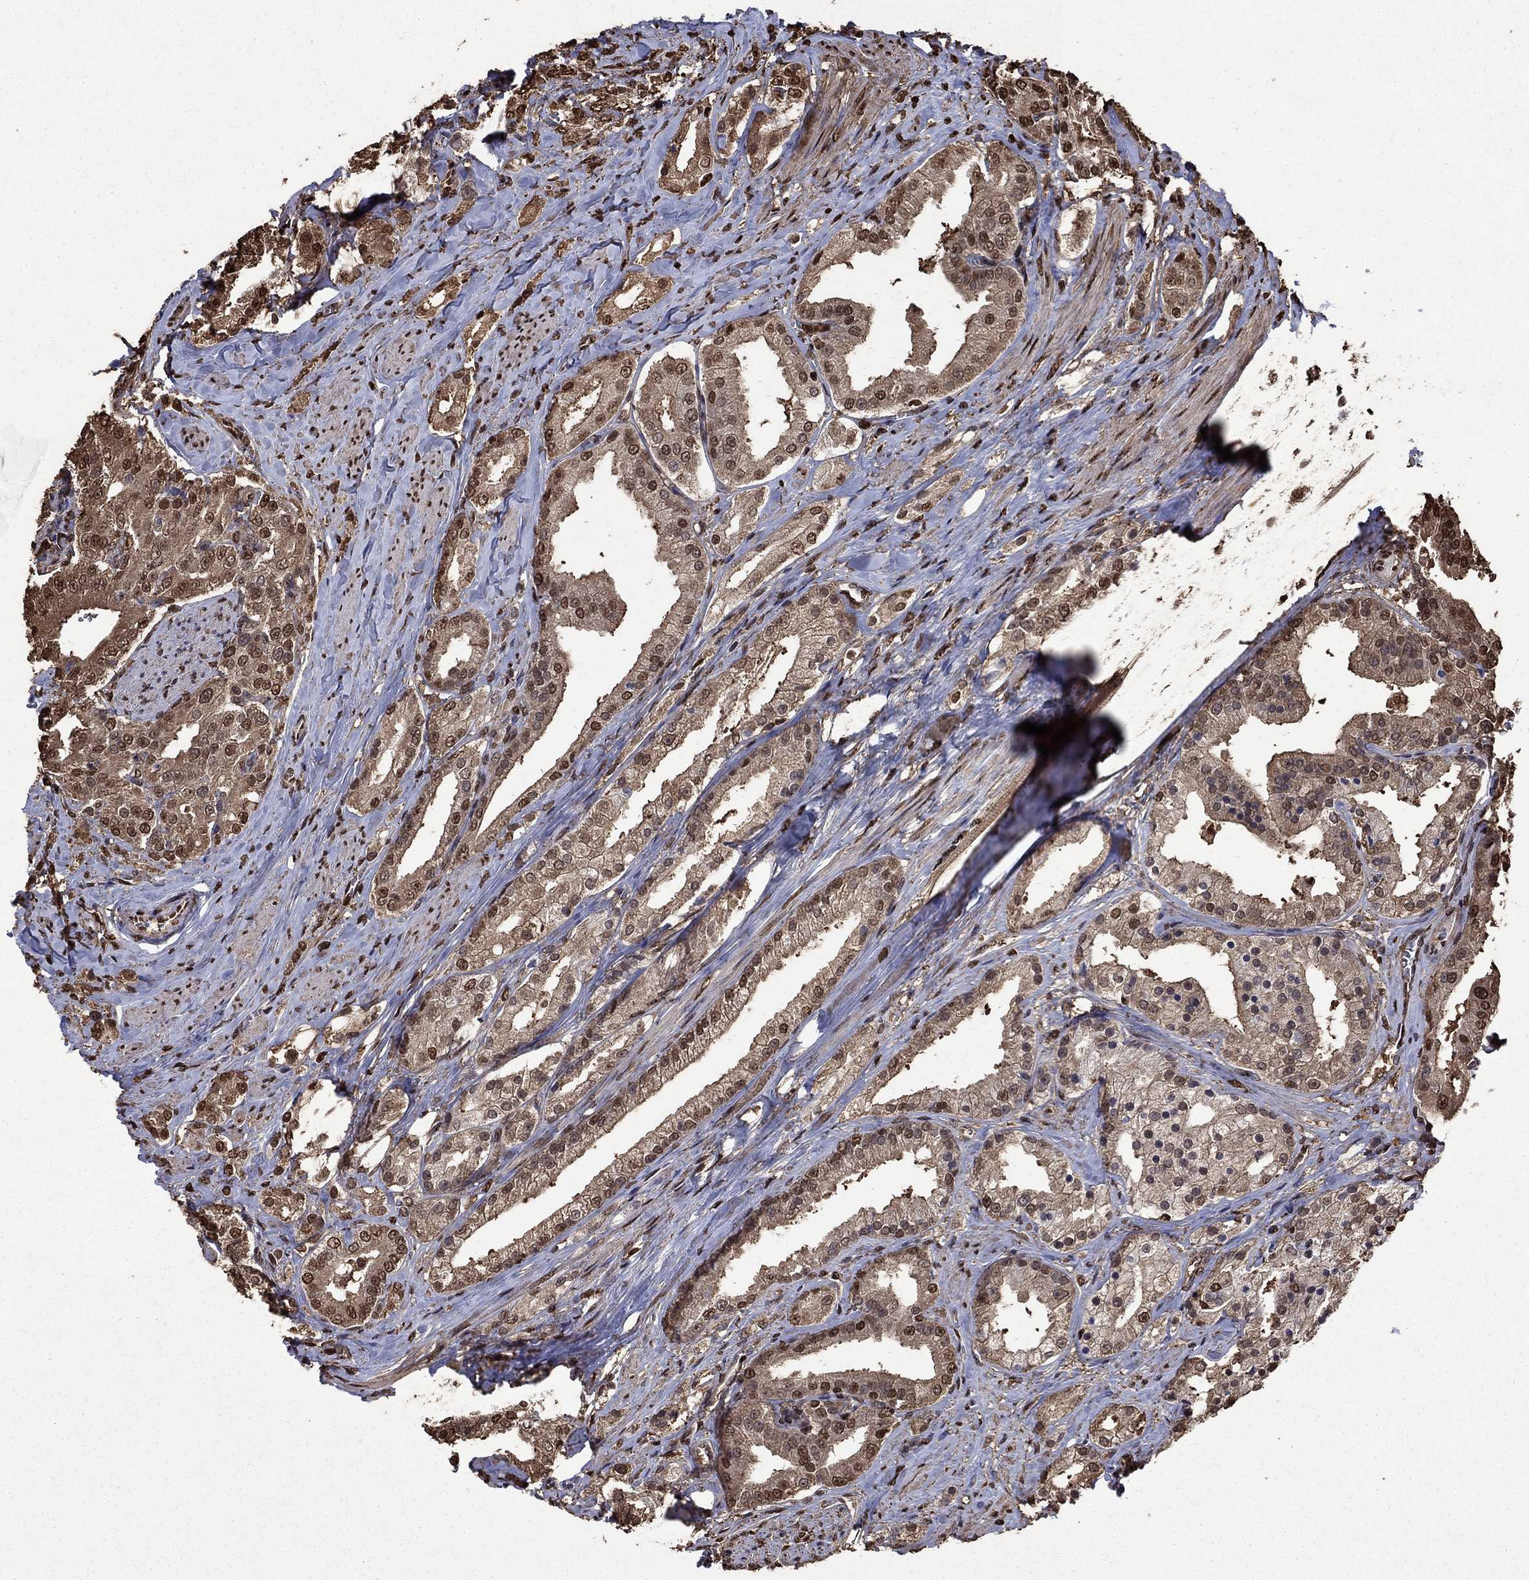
{"staining": {"intensity": "moderate", "quantity": "<25%", "location": "cytoplasmic/membranous,nuclear"}, "tissue": "prostate cancer", "cell_type": "Tumor cells", "image_type": "cancer", "snomed": [{"axis": "morphology", "description": "Adenocarcinoma, NOS"}, {"axis": "topography", "description": "Prostate and seminal vesicle, NOS"}, {"axis": "topography", "description": "Prostate"}], "caption": "Immunohistochemistry micrograph of neoplastic tissue: prostate adenocarcinoma stained using immunohistochemistry (IHC) shows low levels of moderate protein expression localized specifically in the cytoplasmic/membranous and nuclear of tumor cells, appearing as a cytoplasmic/membranous and nuclear brown color.", "gene": "GAPDH", "patient": {"sex": "male", "age": 67}}